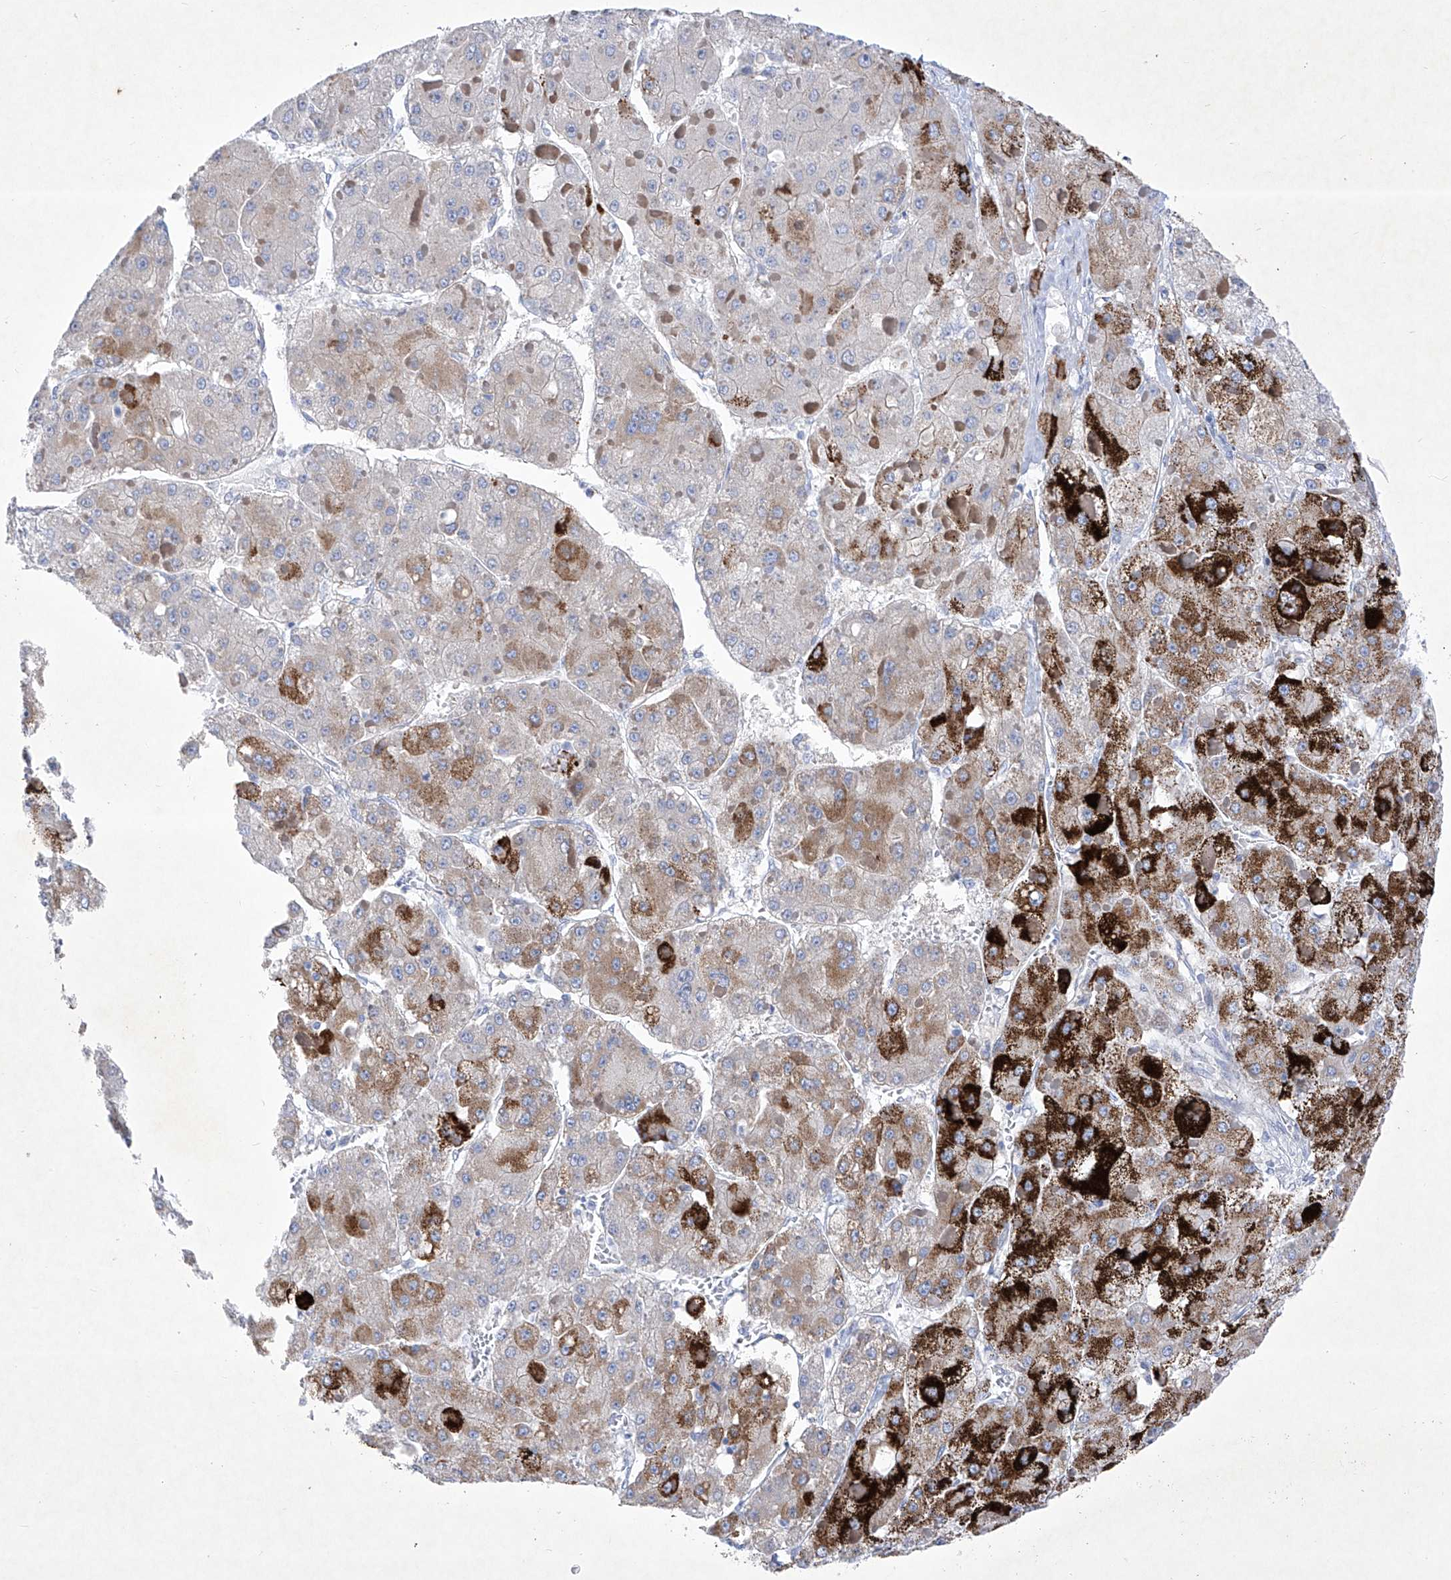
{"staining": {"intensity": "strong", "quantity": "25%-75%", "location": "cytoplasmic/membranous"}, "tissue": "liver cancer", "cell_type": "Tumor cells", "image_type": "cancer", "snomed": [{"axis": "morphology", "description": "Carcinoma, Hepatocellular, NOS"}, {"axis": "topography", "description": "Liver"}], "caption": "Liver cancer was stained to show a protein in brown. There is high levels of strong cytoplasmic/membranous expression in about 25%-75% of tumor cells.", "gene": "C1orf87", "patient": {"sex": "female", "age": 73}}